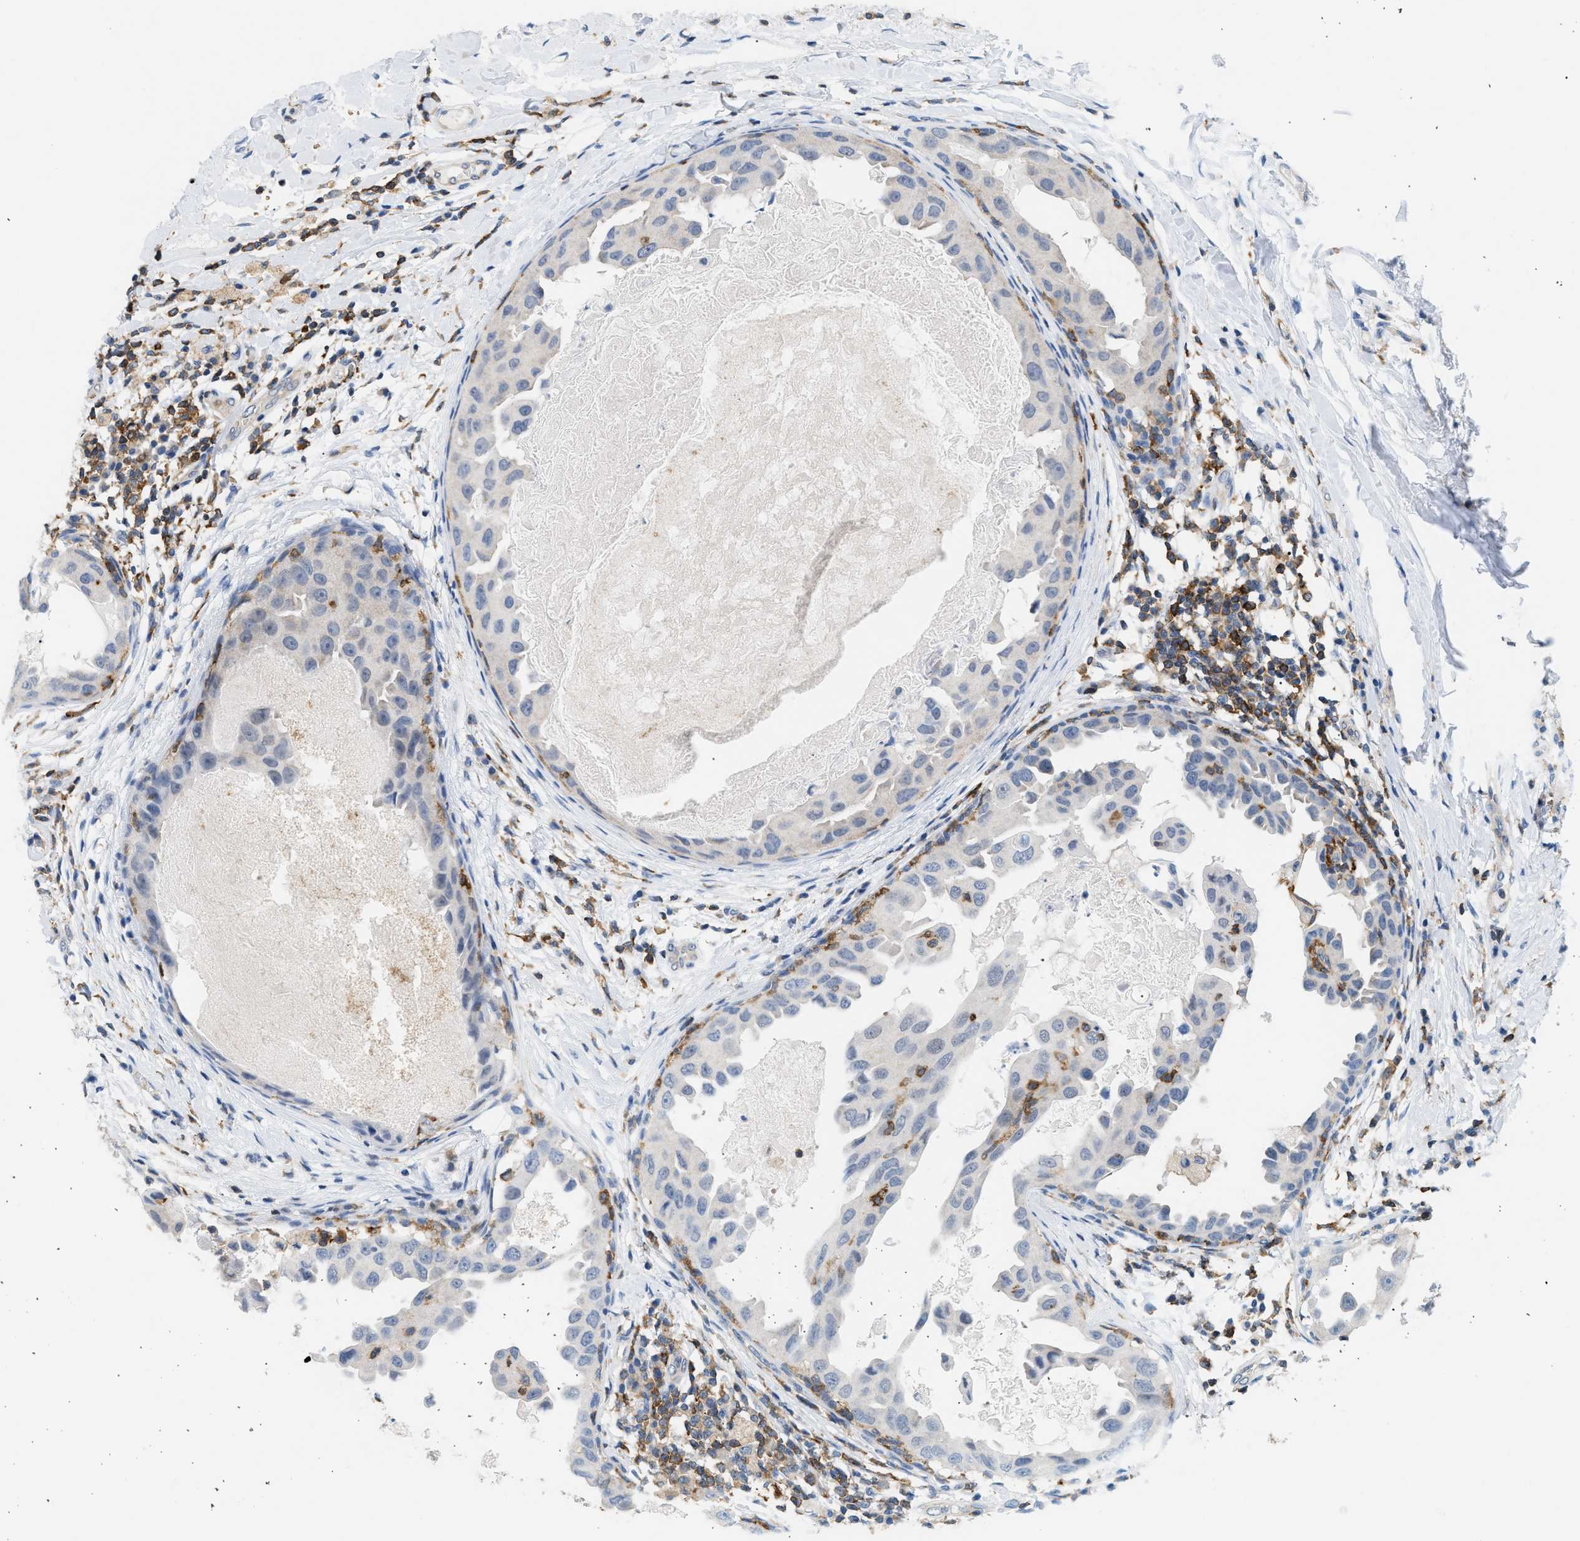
{"staining": {"intensity": "negative", "quantity": "none", "location": "none"}, "tissue": "breast cancer", "cell_type": "Tumor cells", "image_type": "cancer", "snomed": [{"axis": "morphology", "description": "Duct carcinoma"}, {"axis": "topography", "description": "Breast"}], "caption": "There is no significant expression in tumor cells of breast intraductal carcinoma.", "gene": "INPP5D", "patient": {"sex": "female", "age": 27}}